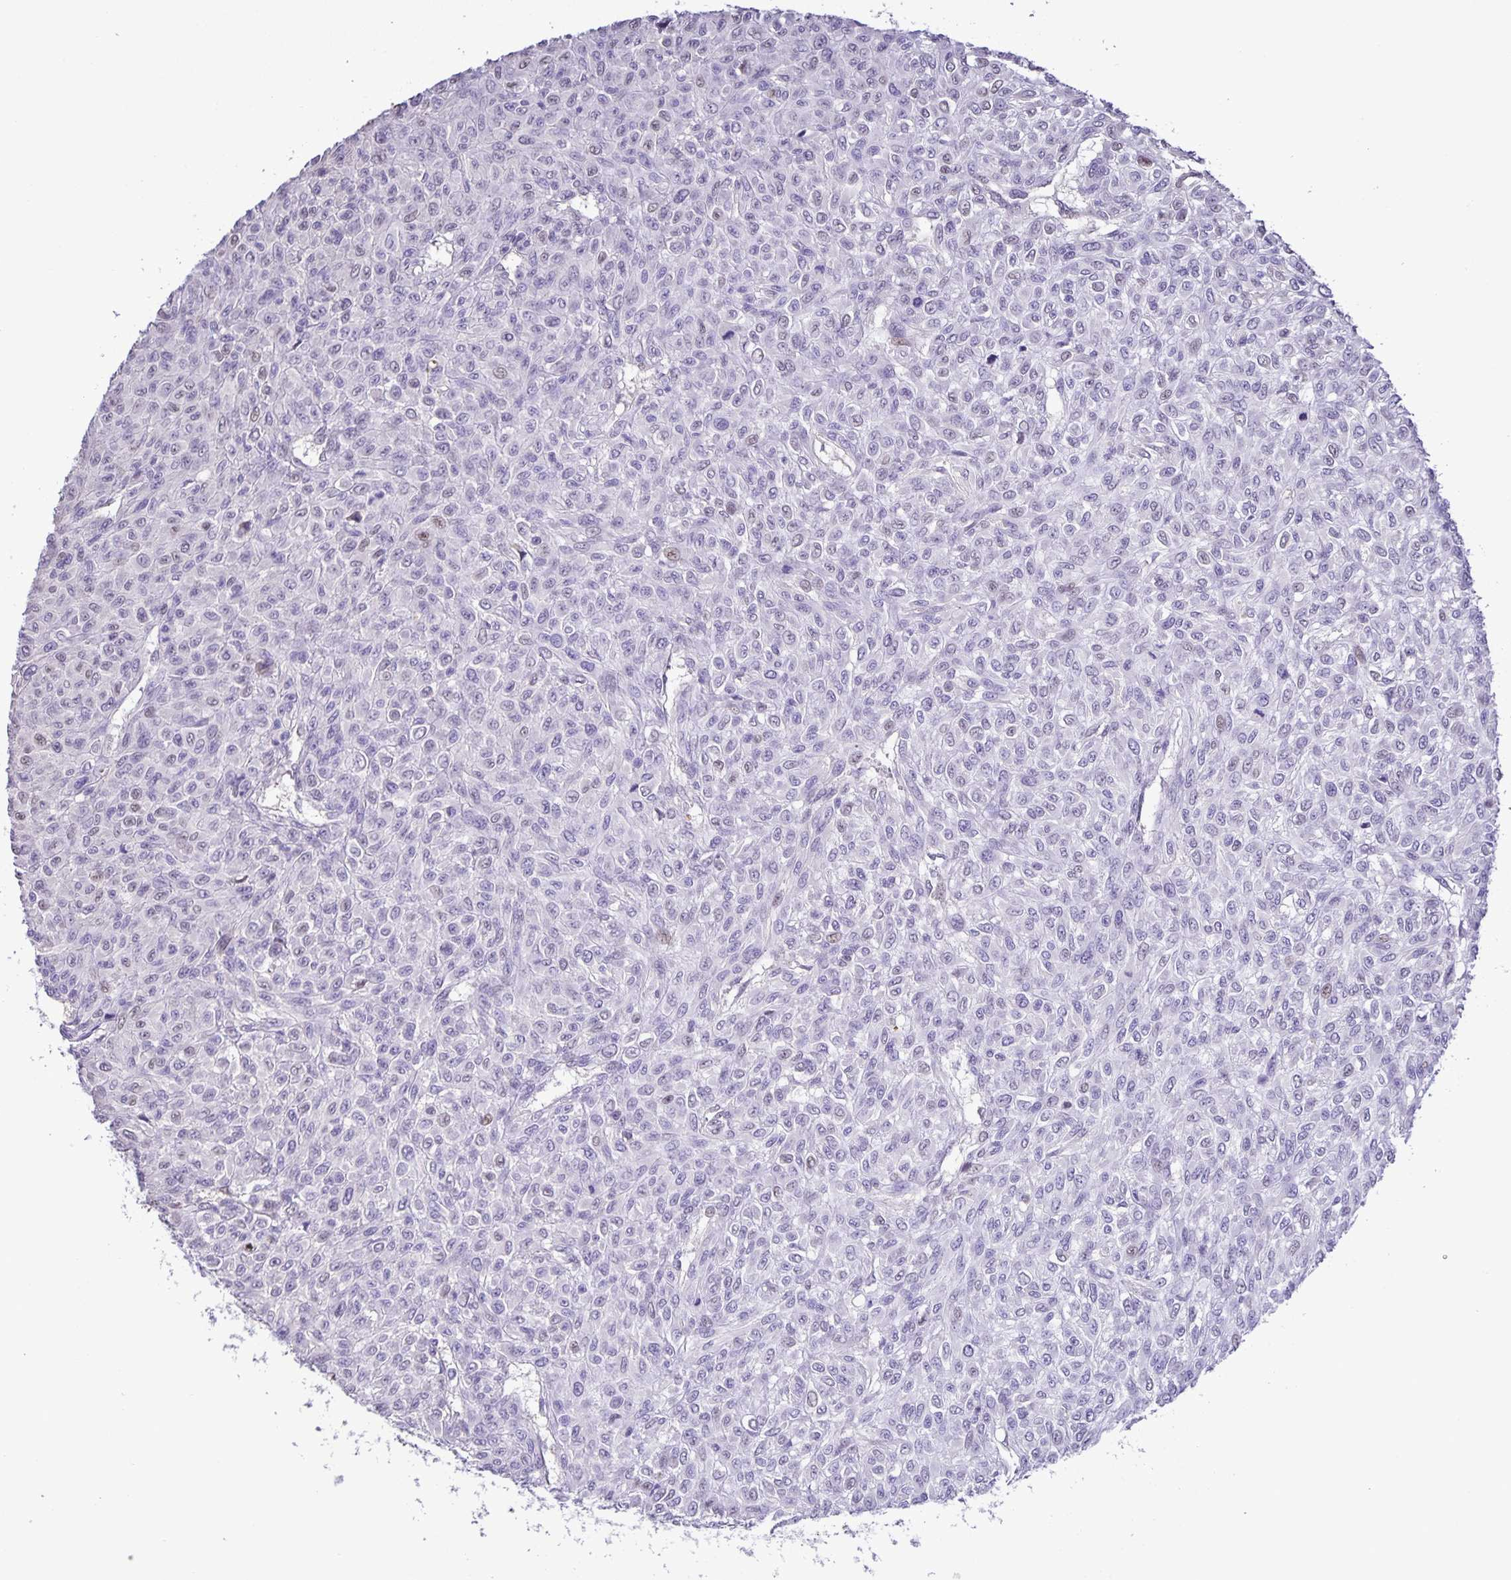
{"staining": {"intensity": "negative", "quantity": "none", "location": "none"}, "tissue": "renal cancer", "cell_type": "Tumor cells", "image_type": "cancer", "snomed": [{"axis": "morphology", "description": "Adenocarcinoma, NOS"}, {"axis": "topography", "description": "Kidney"}], "caption": "This is an immunohistochemistry image of renal adenocarcinoma. There is no expression in tumor cells.", "gene": "ONECUT2", "patient": {"sex": "male", "age": 58}}